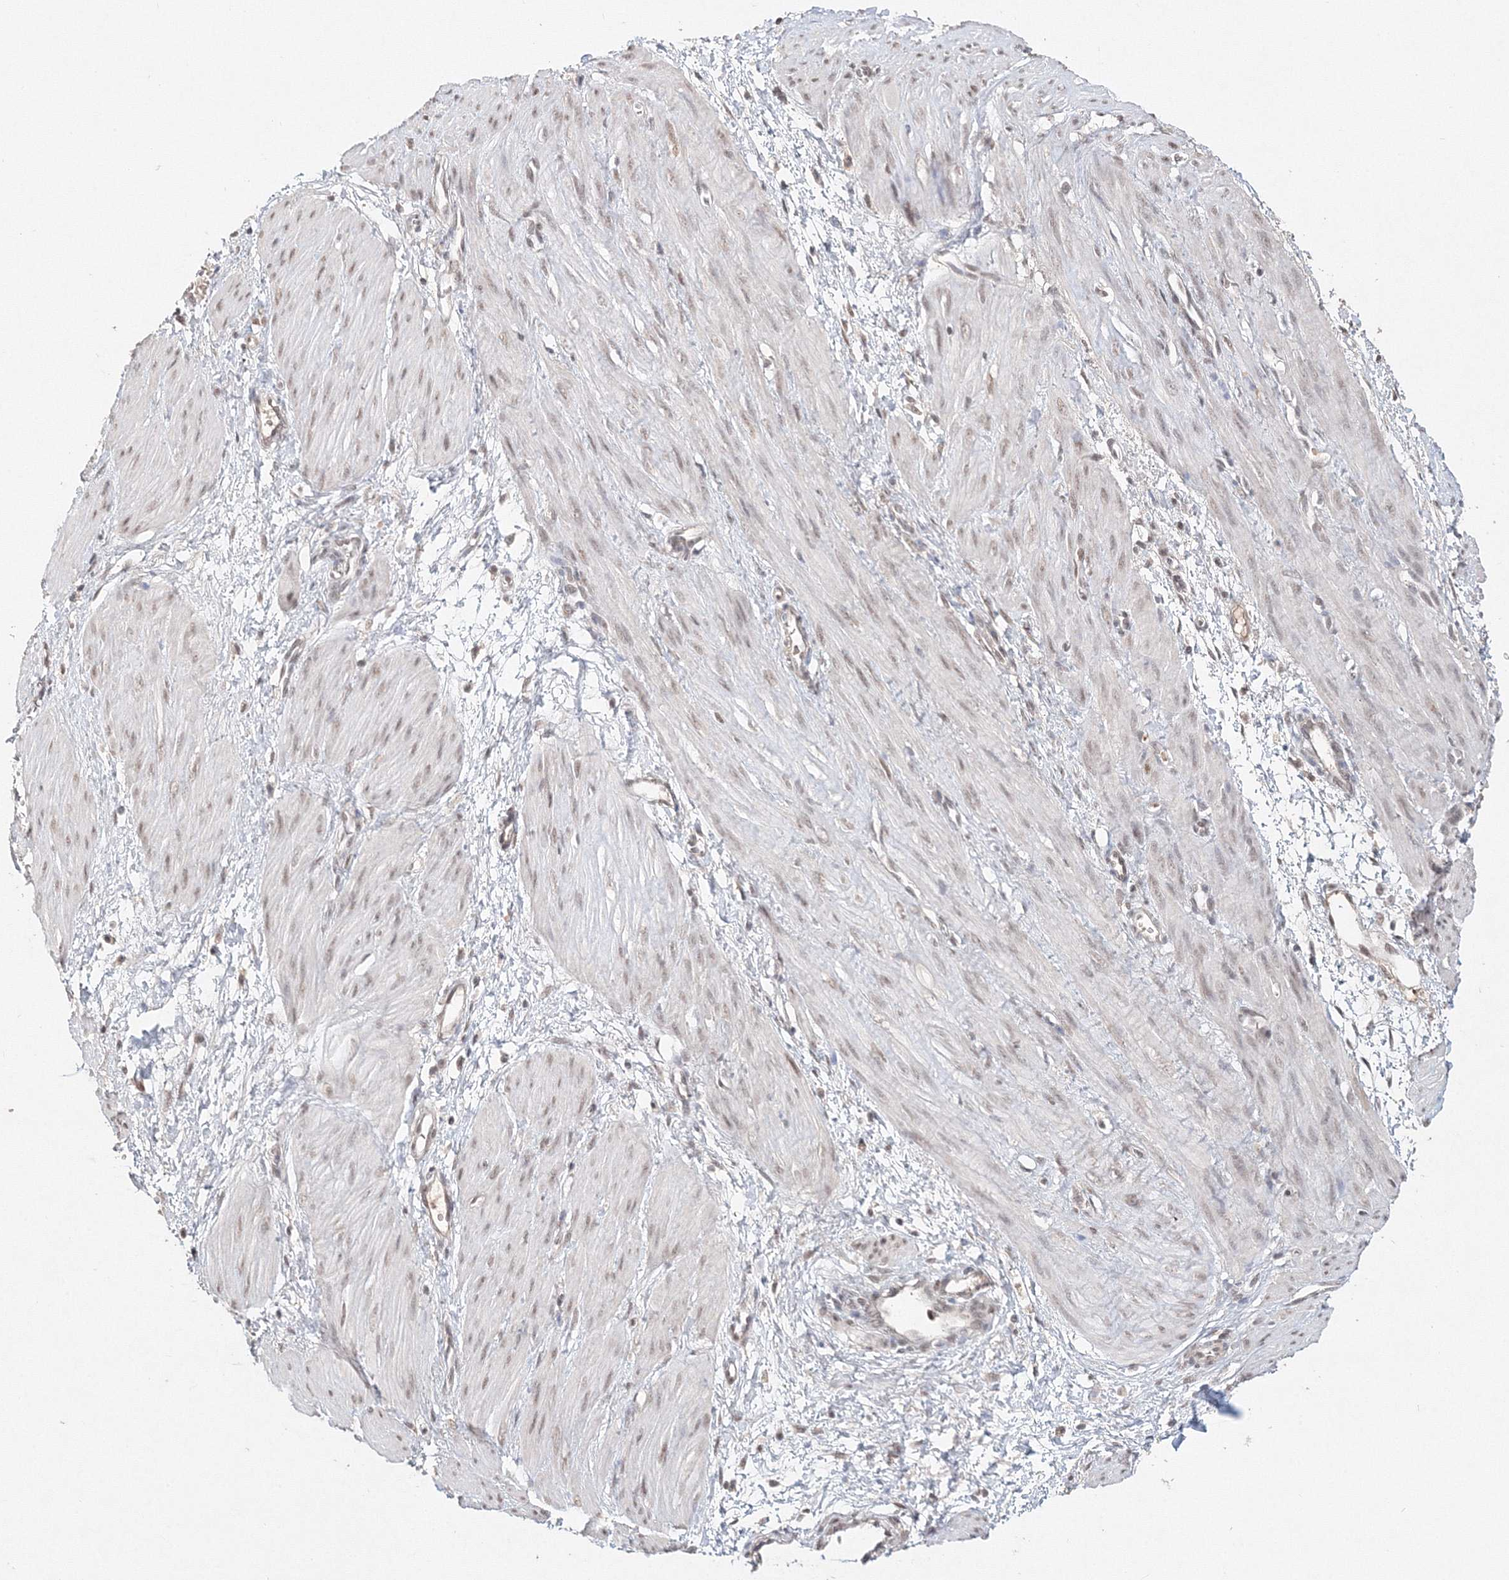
{"staining": {"intensity": "weak", "quantity": ">75%", "location": "cytoplasmic/membranous"}, "tissue": "smooth muscle", "cell_type": "Smooth muscle cells", "image_type": "normal", "snomed": [{"axis": "morphology", "description": "Normal tissue, NOS"}, {"axis": "topography", "description": "Endometrium"}], "caption": "Immunohistochemical staining of normal smooth muscle exhibits low levels of weak cytoplasmic/membranous staining in about >75% of smooth muscle cells.", "gene": "IWS1", "patient": {"sex": "female", "age": 33}}